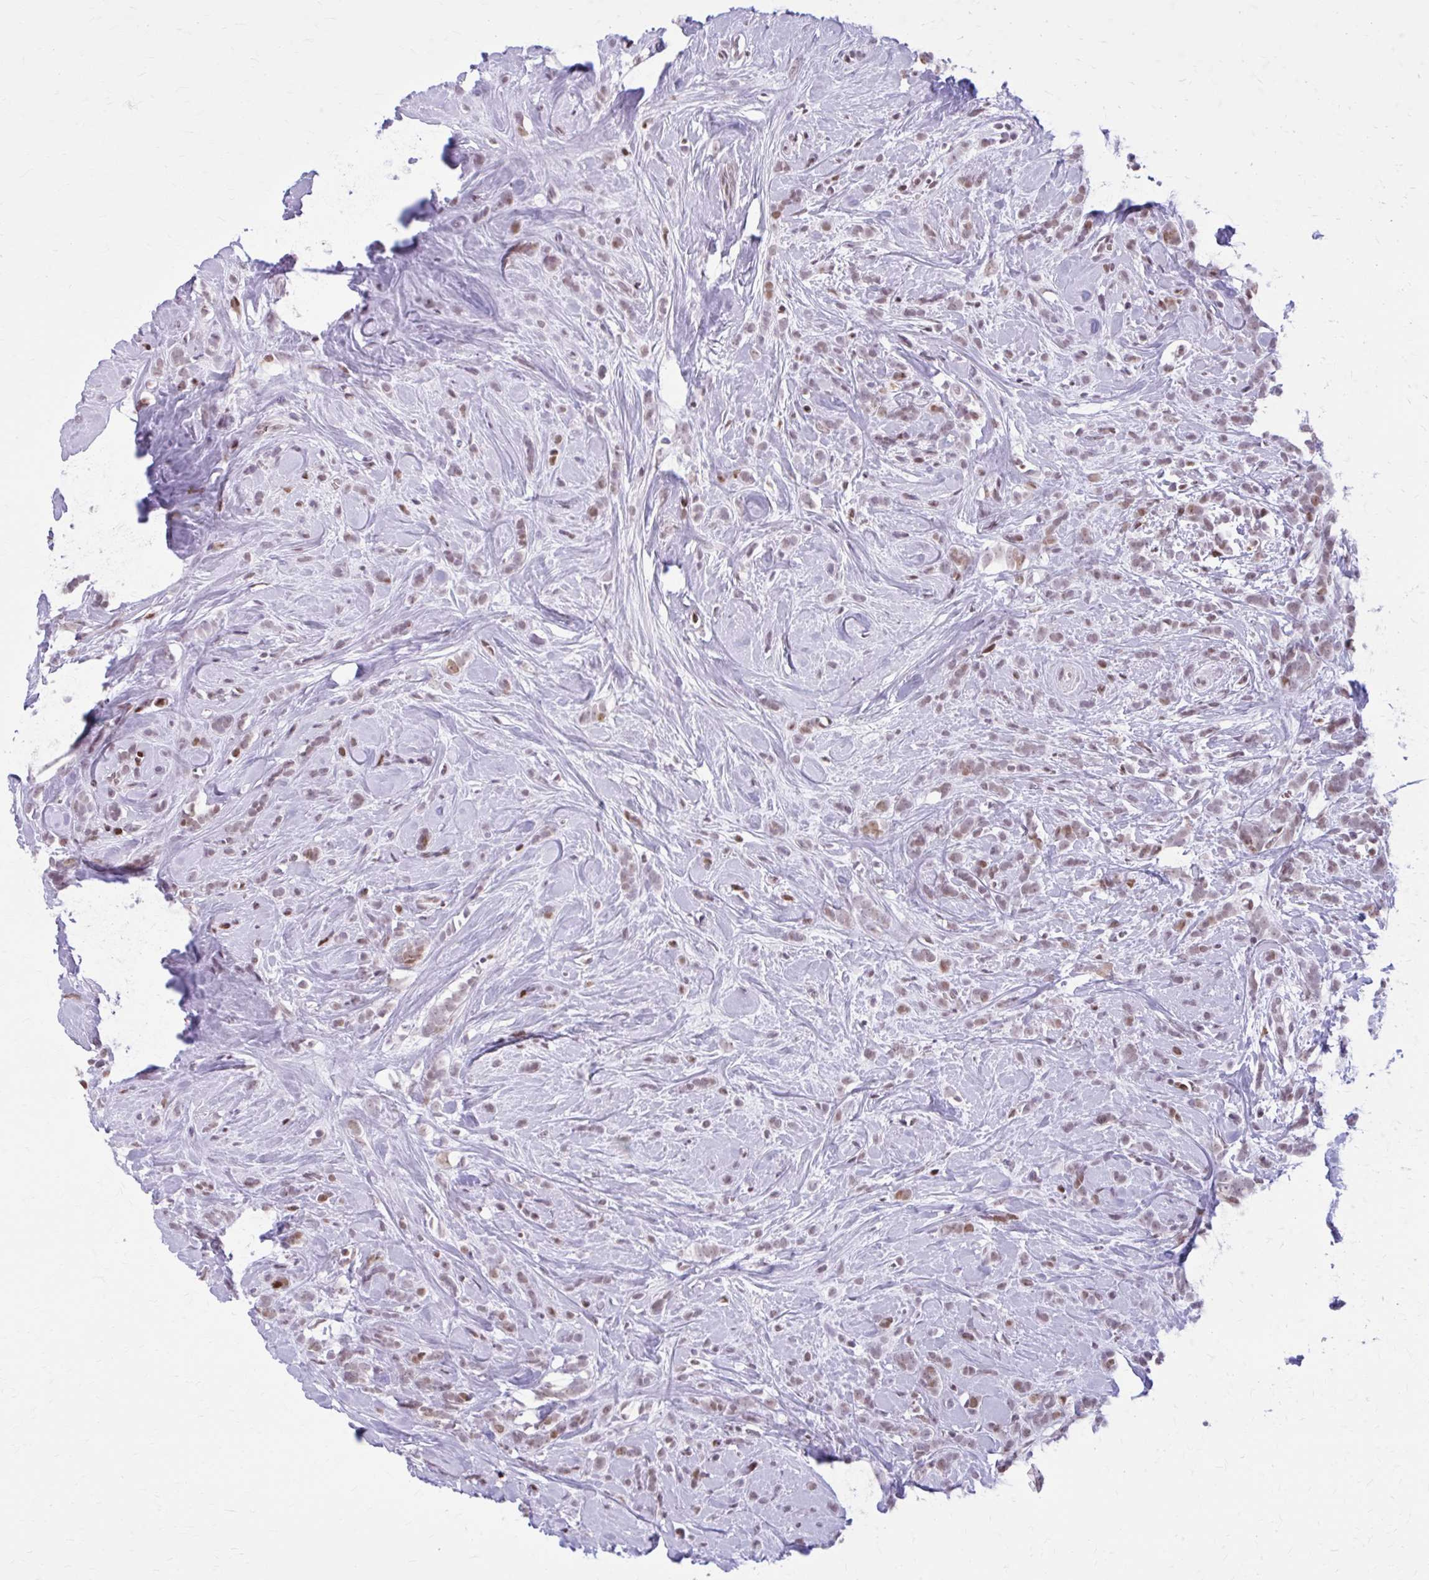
{"staining": {"intensity": "moderate", "quantity": ">75%", "location": "nuclear"}, "tissue": "breast cancer", "cell_type": "Tumor cells", "image_type": "cancer", "snomed": [{"axis": "morphology", "description": "Lobular carcinoma"}, {"axis": "topography", "description": "Breast"}], "caption": "Protein expression analysis of breast lobular carcinoma exhibits moderate nuclear expression in approximately >75% of tumor cells.", "gene": "PABIR1", "patient": {"sex": "female", "age": 58}}